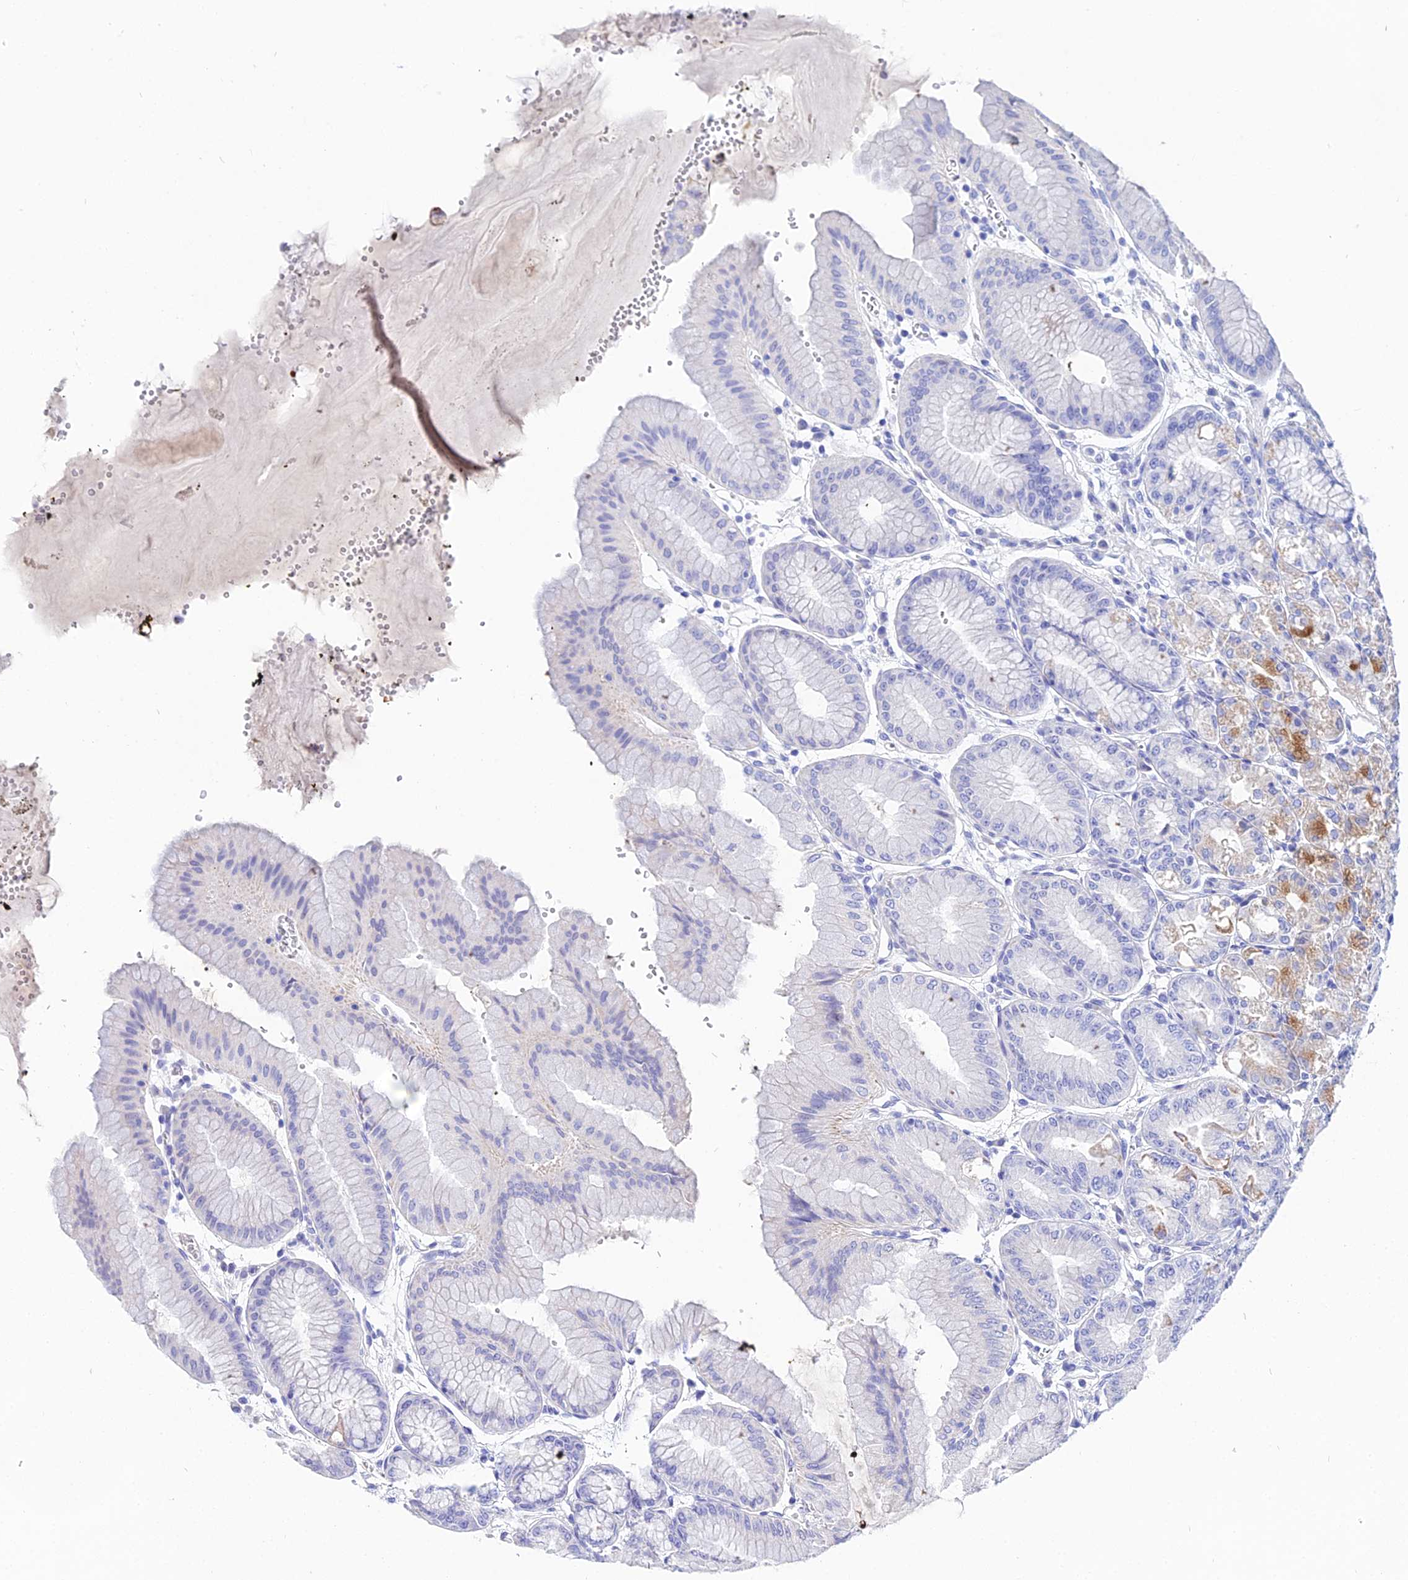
{"staining": {"intensity": "strong", "quantity": "<25%", "location": "cytoplasmic/membranous"}, "tissue": "stomach", "cell_type": "Glandular cells", "image_type": "normal", "snomed": [{"axis": "morphology", "description": "Normal tissue, NOS"}, {"axis": "topography", "description": "Stomach, lower"}], "caption": "Immunohistochemistry (DAB (3,3'-diaminobenzidine)) staining of benign stomach demonstrates strong cytoplasmic/membranous protein expression in approximately <25% of glandular cells. The staining was performed using DAB (3,3'-diaminobenzidine) to visualize the protein expression in brown, while the nuclei were stained in blue with hematoxylin (Magnification: 20x).", "gene": "CEP41", "patient": {"sex": "male", "age": 71}}